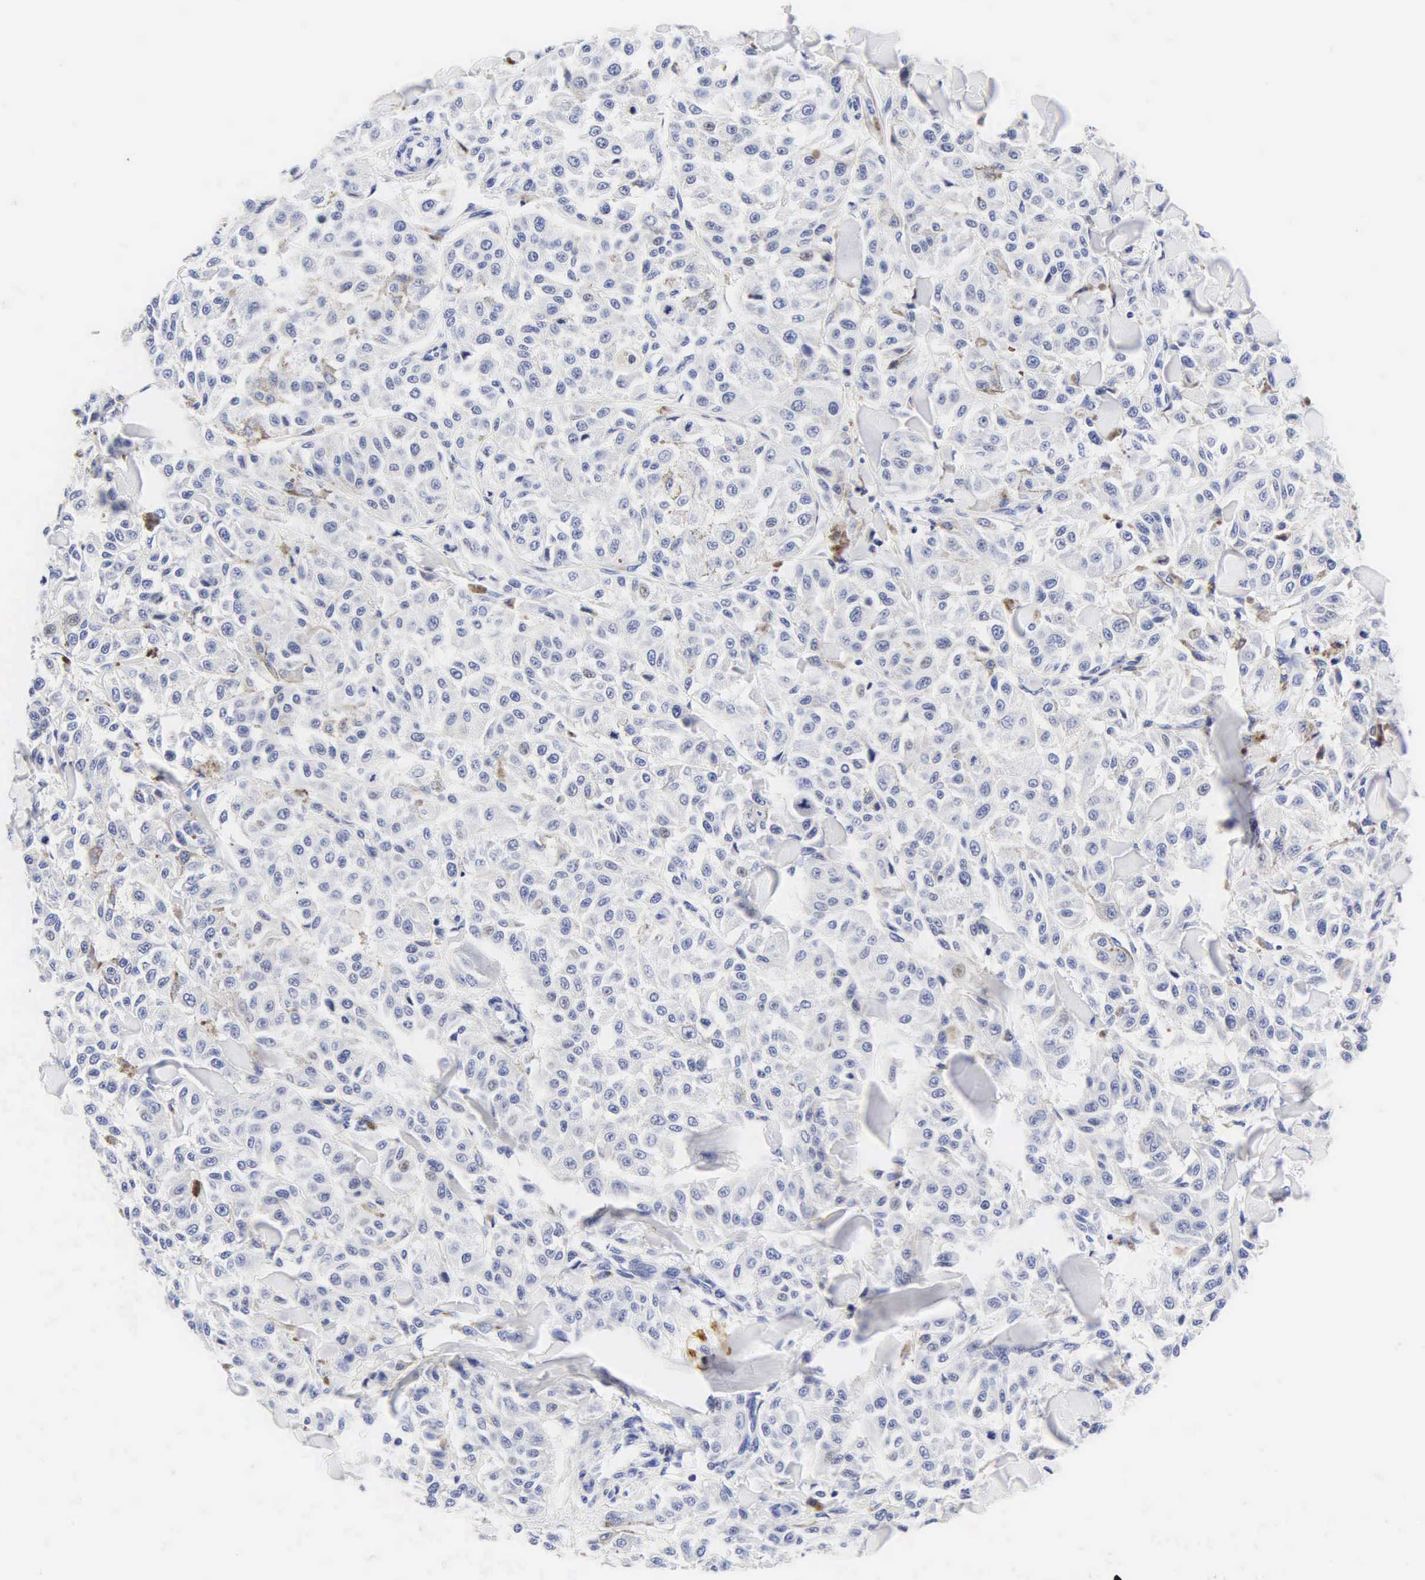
{"staining": {"intensity": "negative", "quantity": "none", "location": "none"}, "tissue": "melanoma", "cell_type": "Tumor cells", "image_type": "cancer", "snomed": [{"axis": "morphology", "description": "Malignant melanoma, NOS"}, {"axis": "topography", "description": "Skin"}], "caption": "Melanoma stained for a protein using immunohistochemistry exhibits no expression tumor cells.", "gene": "DES", "patient": {"sex": "female", "age": 64}}